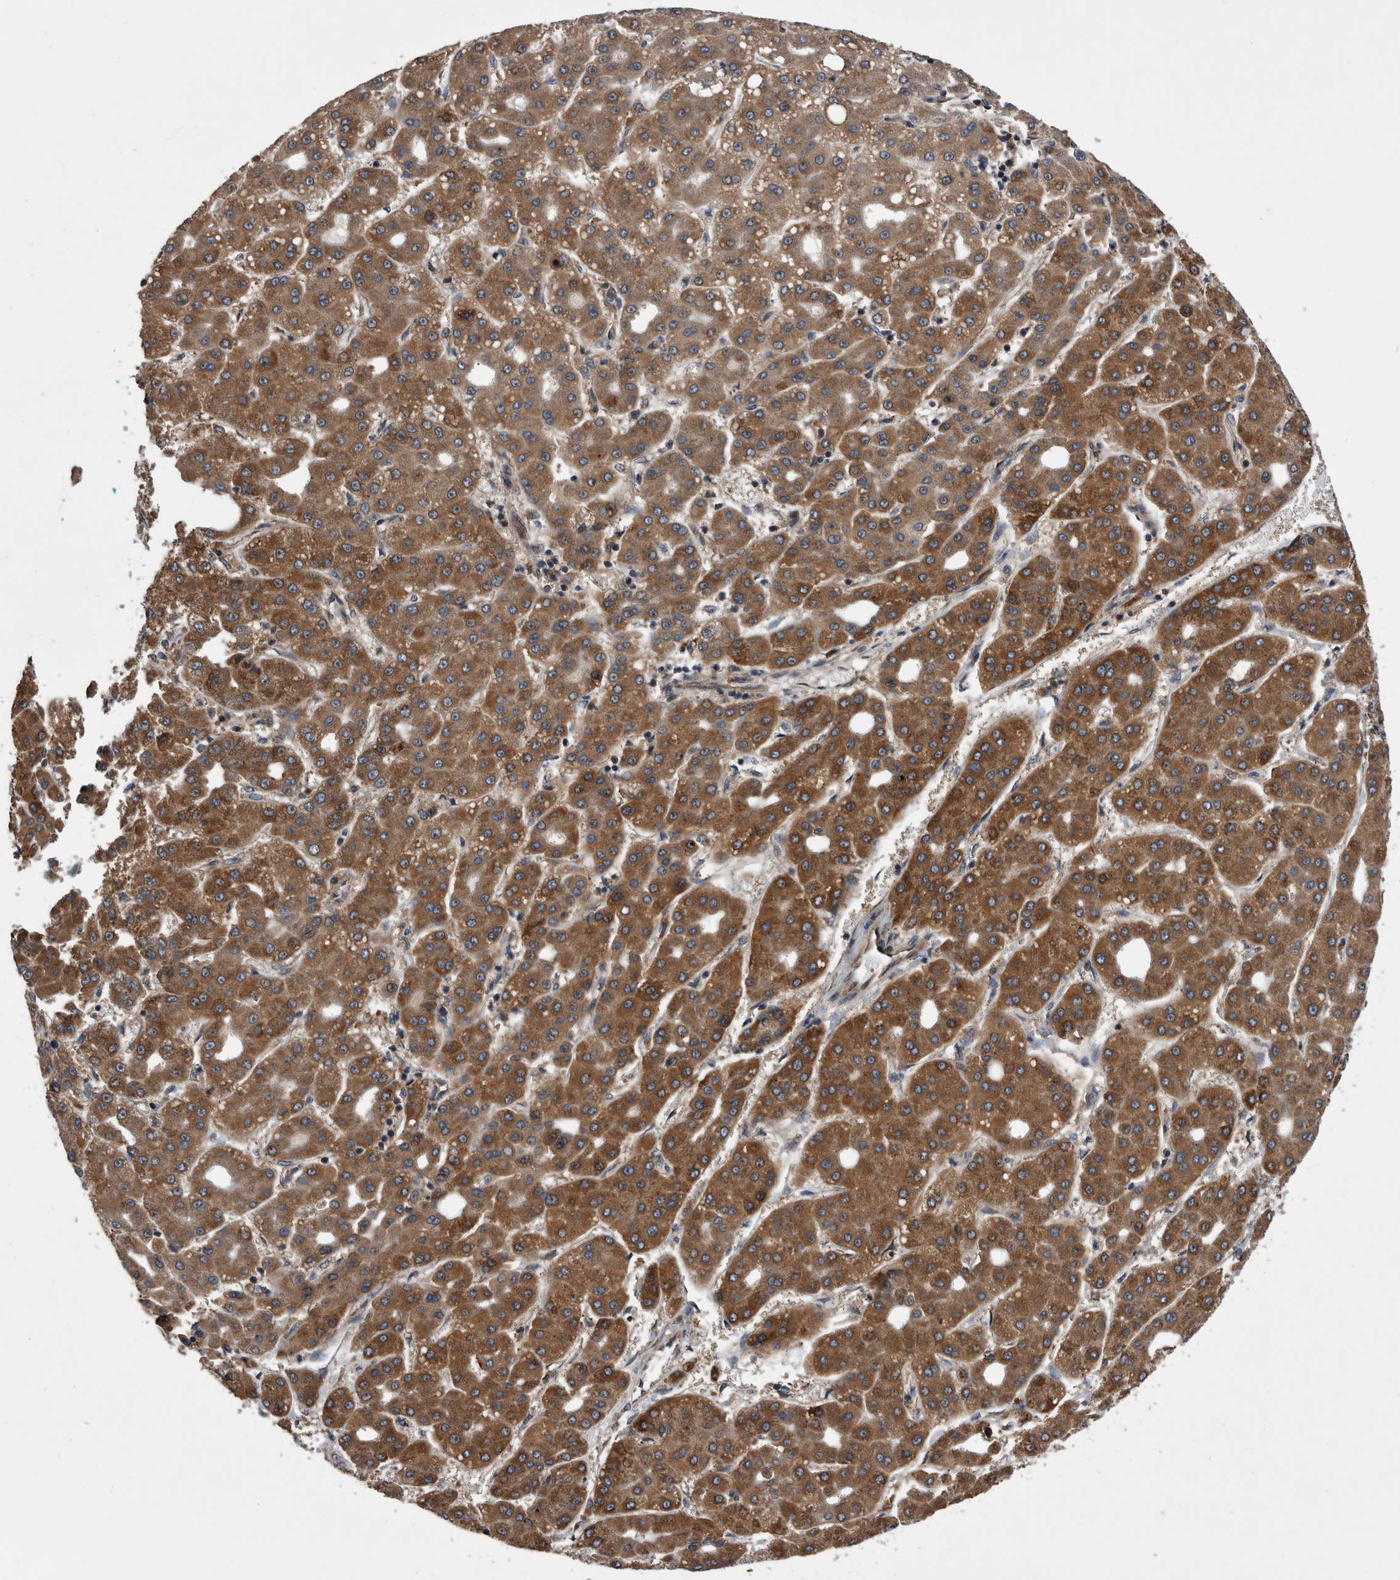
{"staining": {"intensity": "moderate", "quantity": ">75%", "location": "cytoplasmic/membranous"}, "tissue": "liver cancer", "cell_type": "Tumor cells", "image_type": "cancer", "snomed": [{"axis": "morphology", "description": "Carcinoma, Hepatocellular, NOS"}, {"axis": "topography", "description": "Liver"}], "caption": "Tumor cells display moderate cytoplasmic/membranous expression in approximately >75% of cells in liver cancer (hepatocellular carcinoma).", "gene": "SERINC2", "patient": {"sex": "male", "age": 65}}